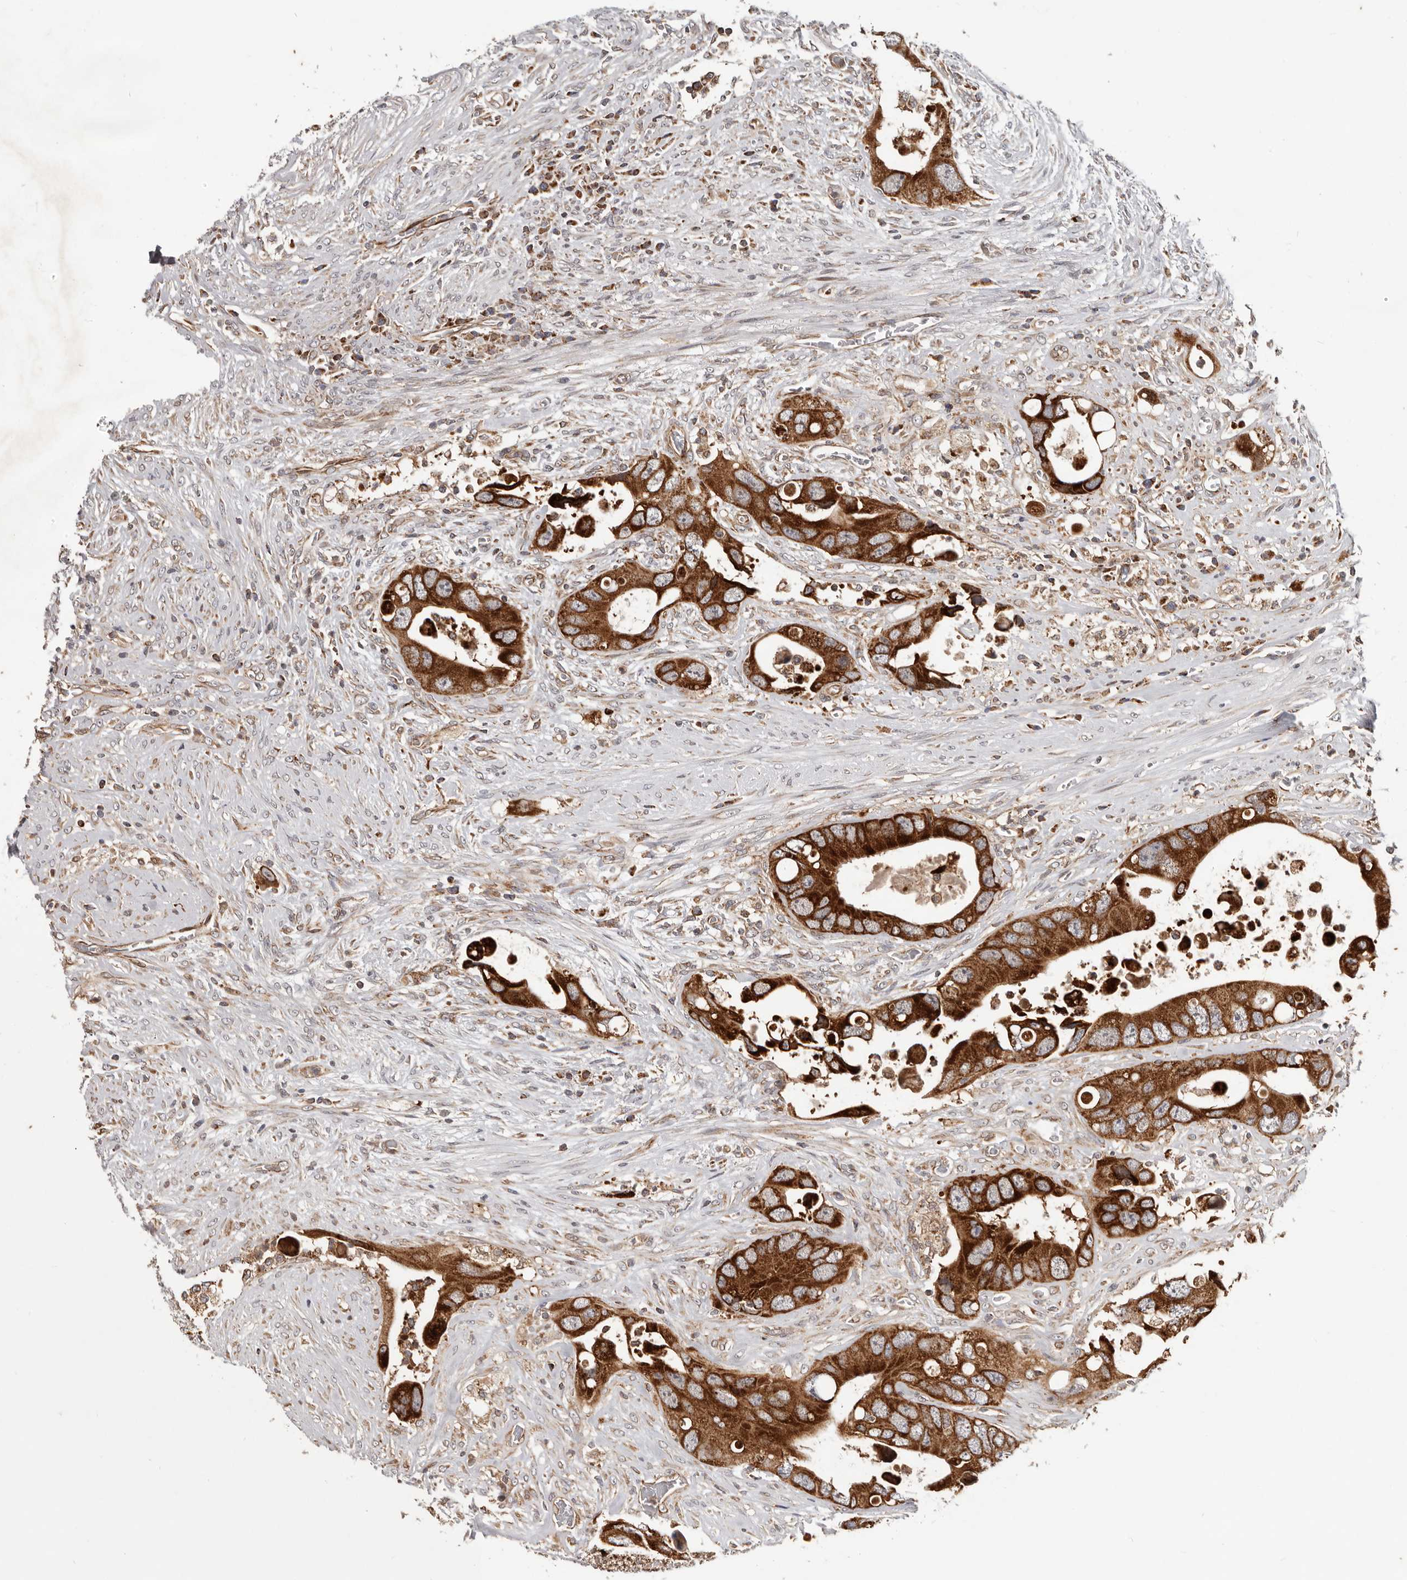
{"staining": {"intensity": "strong", "quantity": ">75%", "location": "cytoplasmic/membranous"}, "tissue": "colorectal cancer", "cell_type": "Tumor cells", "image_type": "cancer", "snomed": [{"axis": "morphology", "description": "Adenocarcinoma, NOS"}, {"axis": "topography", "description": "Rectum"}], "caption": "Colorectal cancer (adenocarcinoma) tissue shows strong cytoplasmic/membranous positivity in approximately >75% of tumor cells, visualized by immunohistochemistry.", "gene": "MRPS10", "patient": {"sex": "male", "age": 70}}